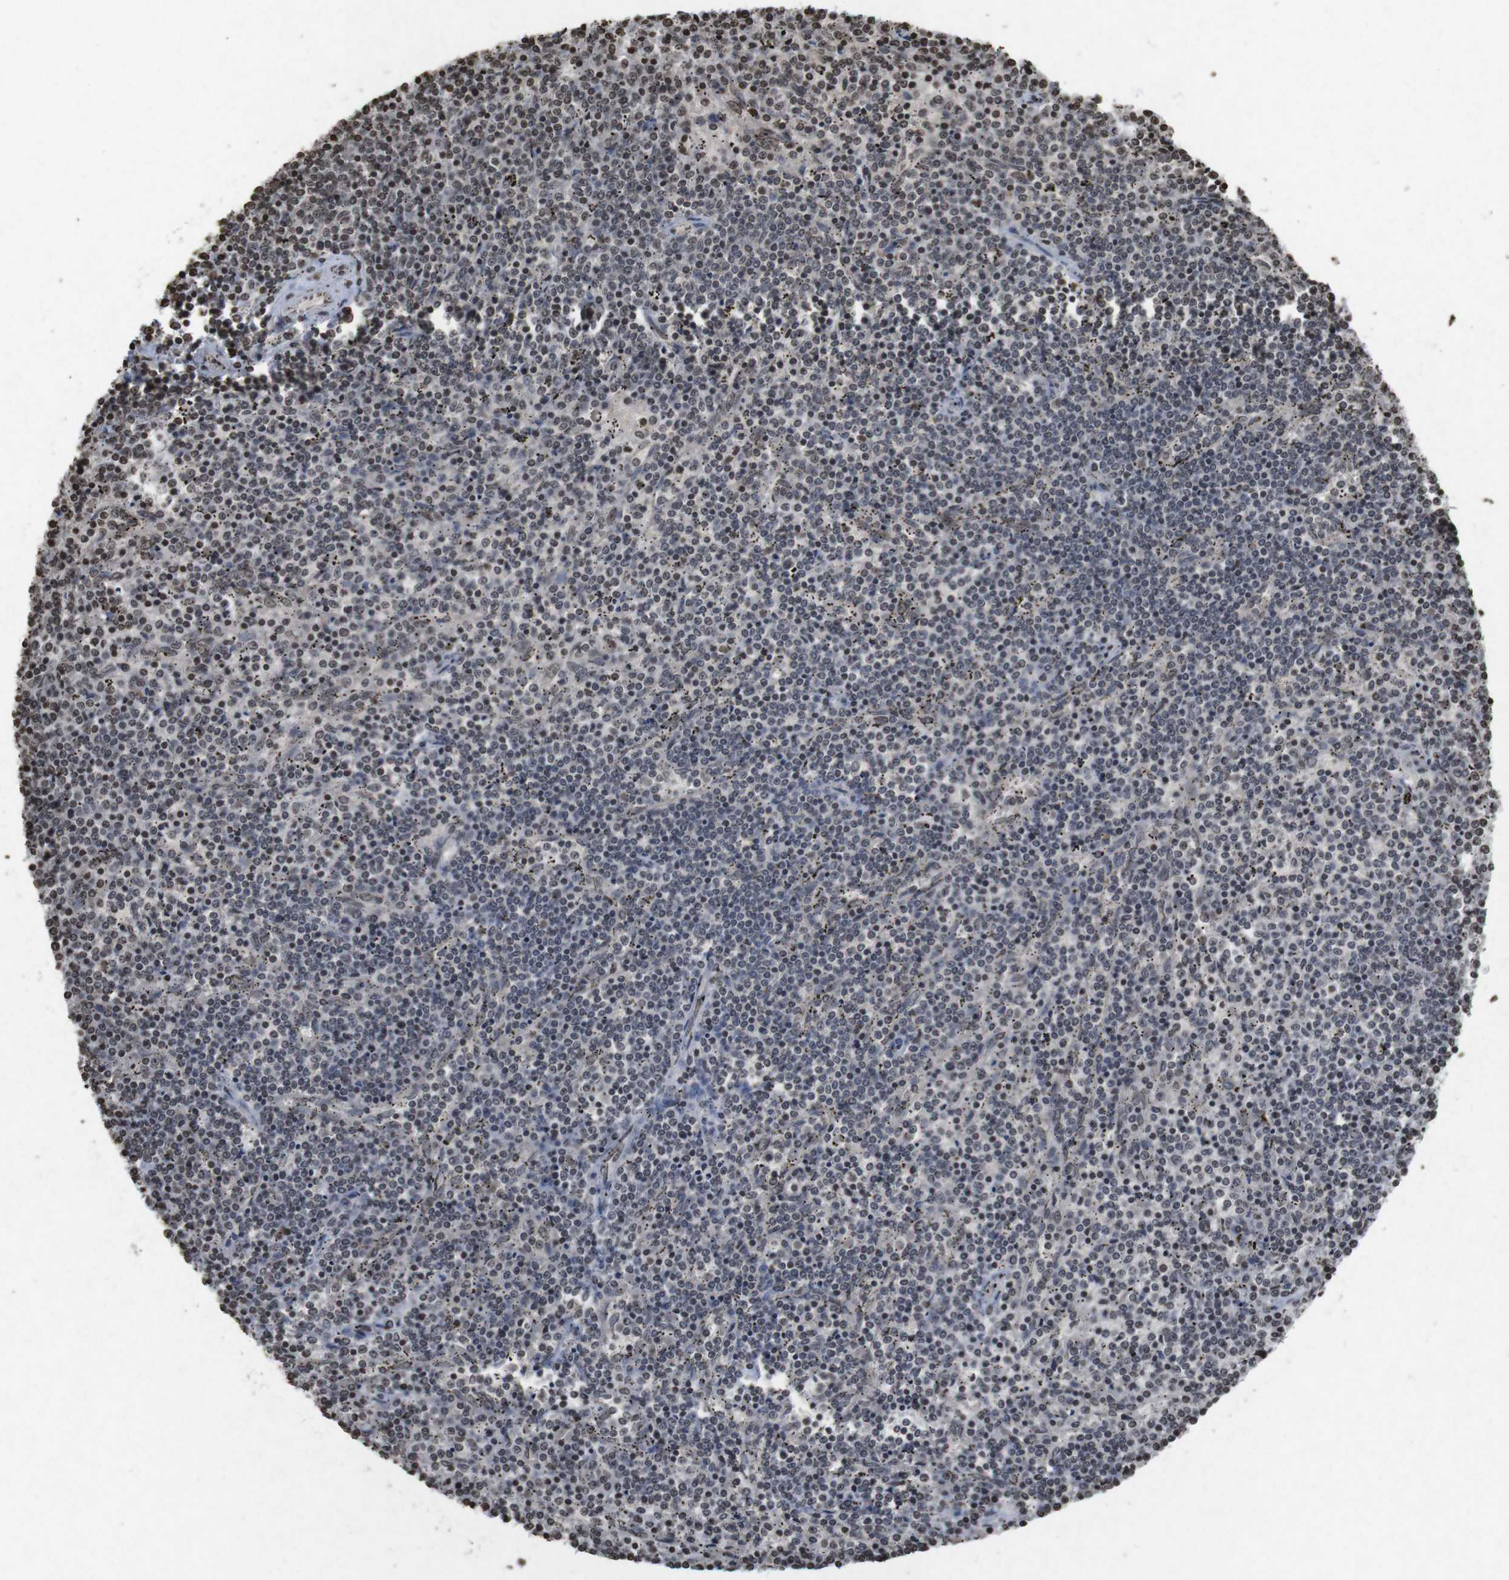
{"staining": {"intensity": "moderate", "quantity": "<25%", "location": "nuclear"}, "tissue": "lymphoma", "cell_type": "Tumor cells", "image_type": "cancer", "snomed": [{"axis": "morphology", "description": "Malignant lymphoma, non-Hodgkin's type, Low grade"}, {"axis": "topography", "description": "Spleen"}], "caption": "Immunohistochemical staining of human malignant lymphoma, non-Hodgkin's type (low-grade) reveals low levels of moderate nuclear staining in approximately <25% of tumor cells.", "gene": "FOXA3", "patient": {"sex": "female", "age": 50}}